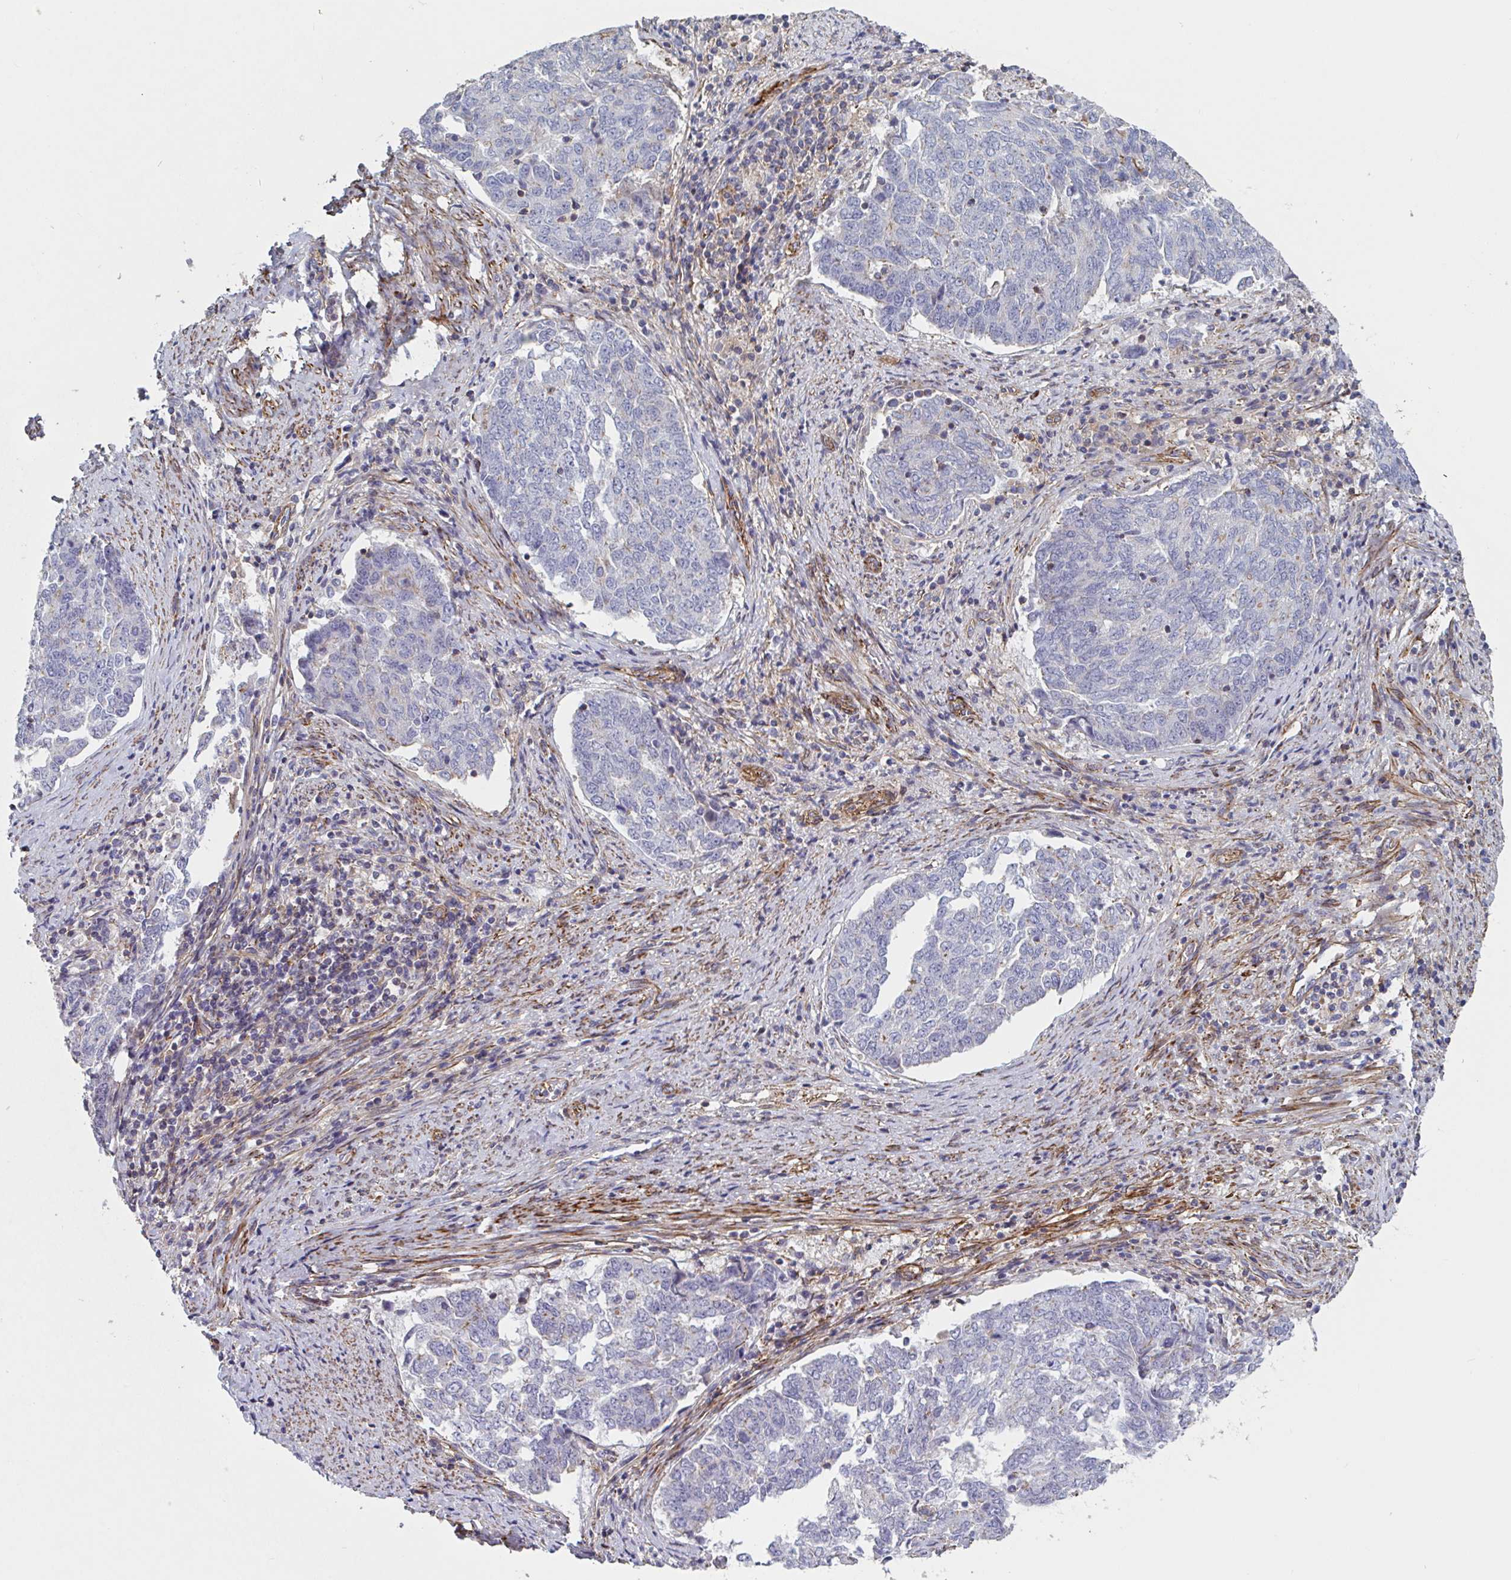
{"staining": {"intensity": "negative", "quantity": "none", "location": "none"}, "tissue": "endometrial cancer", "cell_type": "Tumor cells", "image_type": "cancer", "snomed": [{"axis": "morphology", "description": "Adenocarcinoma, NOS"}, {"axis": "topography", "description": "Endometrium"}], "caption": "Protein analysis of adenocarcinoma (endometrial) demonstrates no significant positivity in tumor cells.", "gene": "SHISA7", "patient": {"sex": "female", "age": 80}}